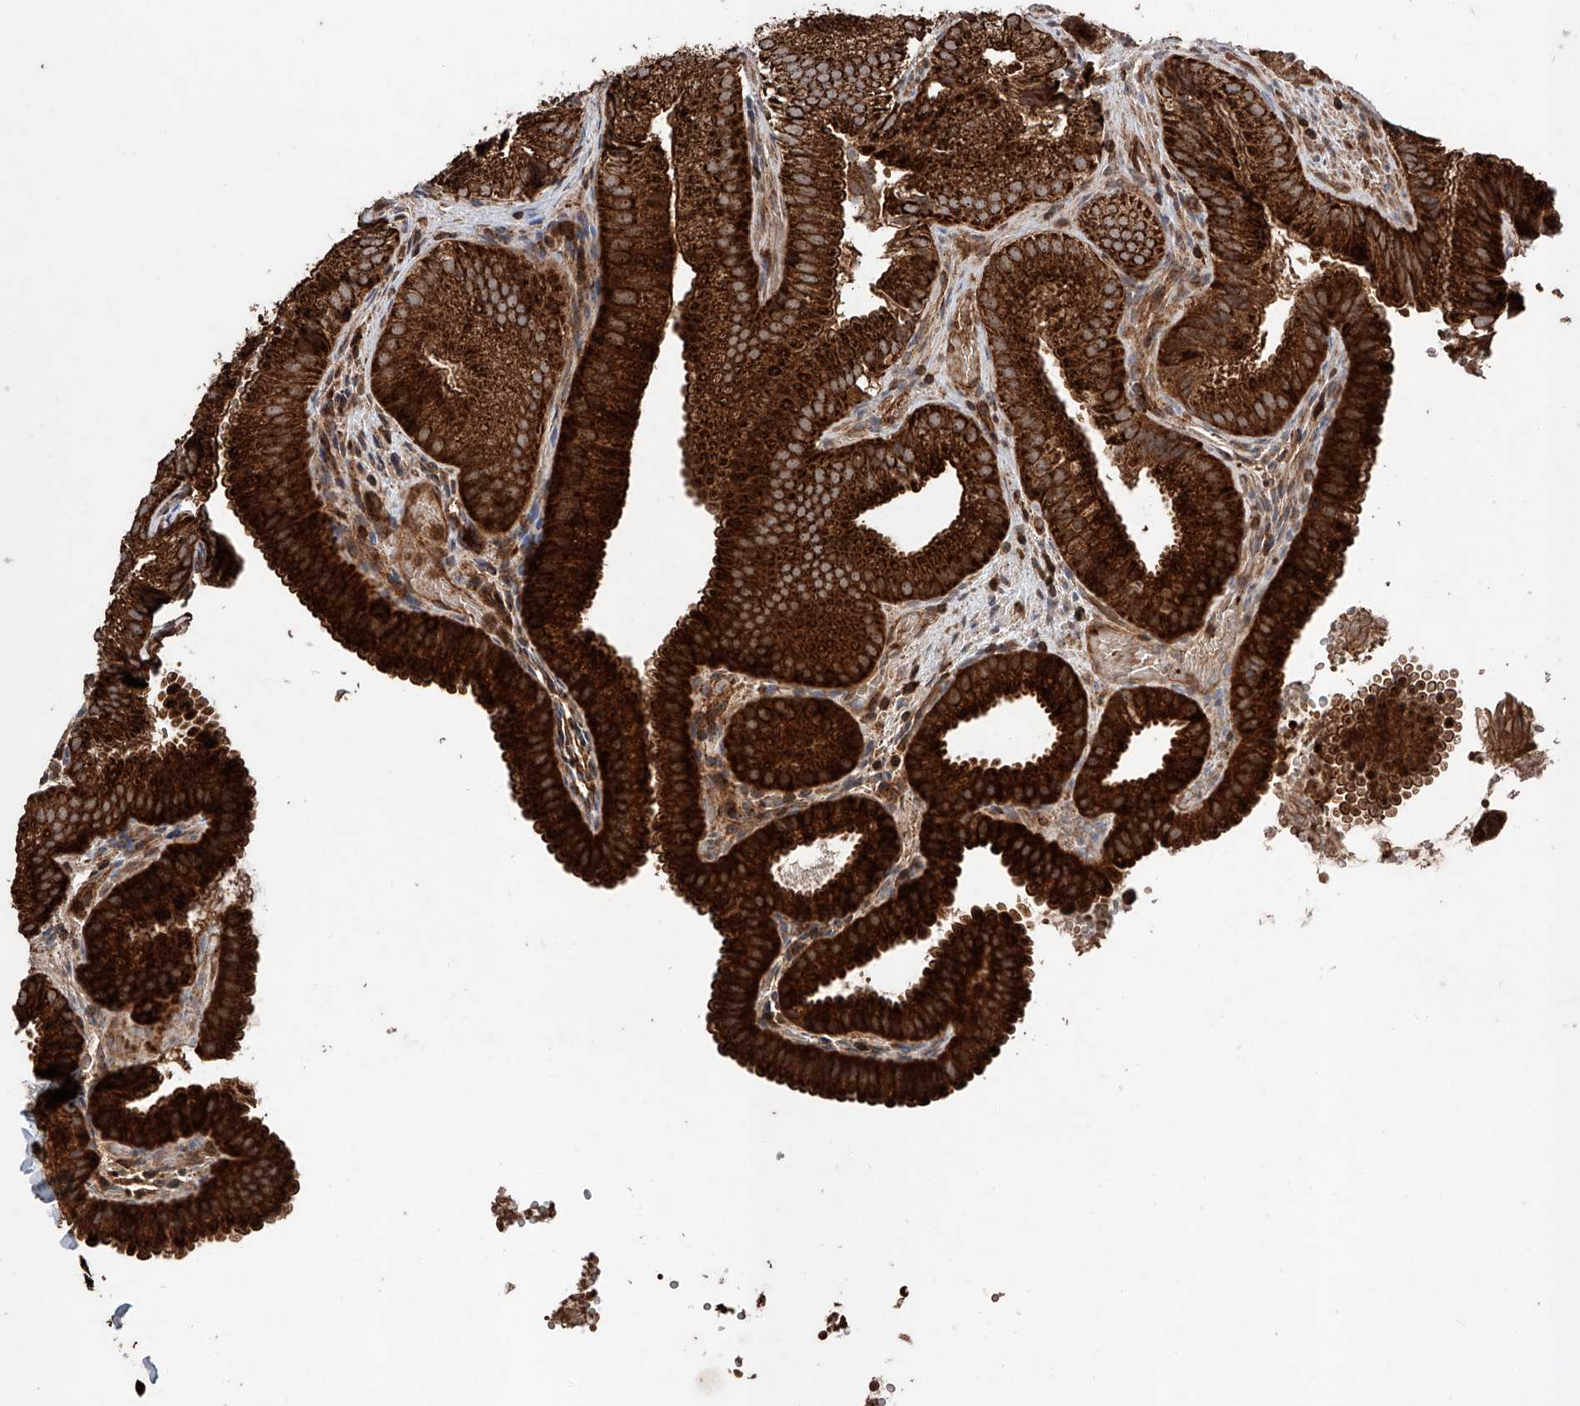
{"staining": {"intensity": "strong", "quantity": ">75%", "location": "cytoplasmic/membranous"}, "tissue": "gallbladder", "cell_type": "Glandular cells", "image_type": "normal", "snomed": [{"axis": "morphology", "description": "Normal tissue, NOS"}, {"axis": "topography", "description": "Gallbladder"}], "caption": "An immunohistochemistry (IHC) histopathology image of benign tissue is shown. Protein staining in brown labels strong cytoplasmic/membranous positivity in gallbladder within glandular cells. The staining is performed using DAB brown chromogen to label protein expression. The nuclei are counter-stained blue using hematoxylin.", "gene": "PISD", "patient": {"sex": "female", "age": 30}}